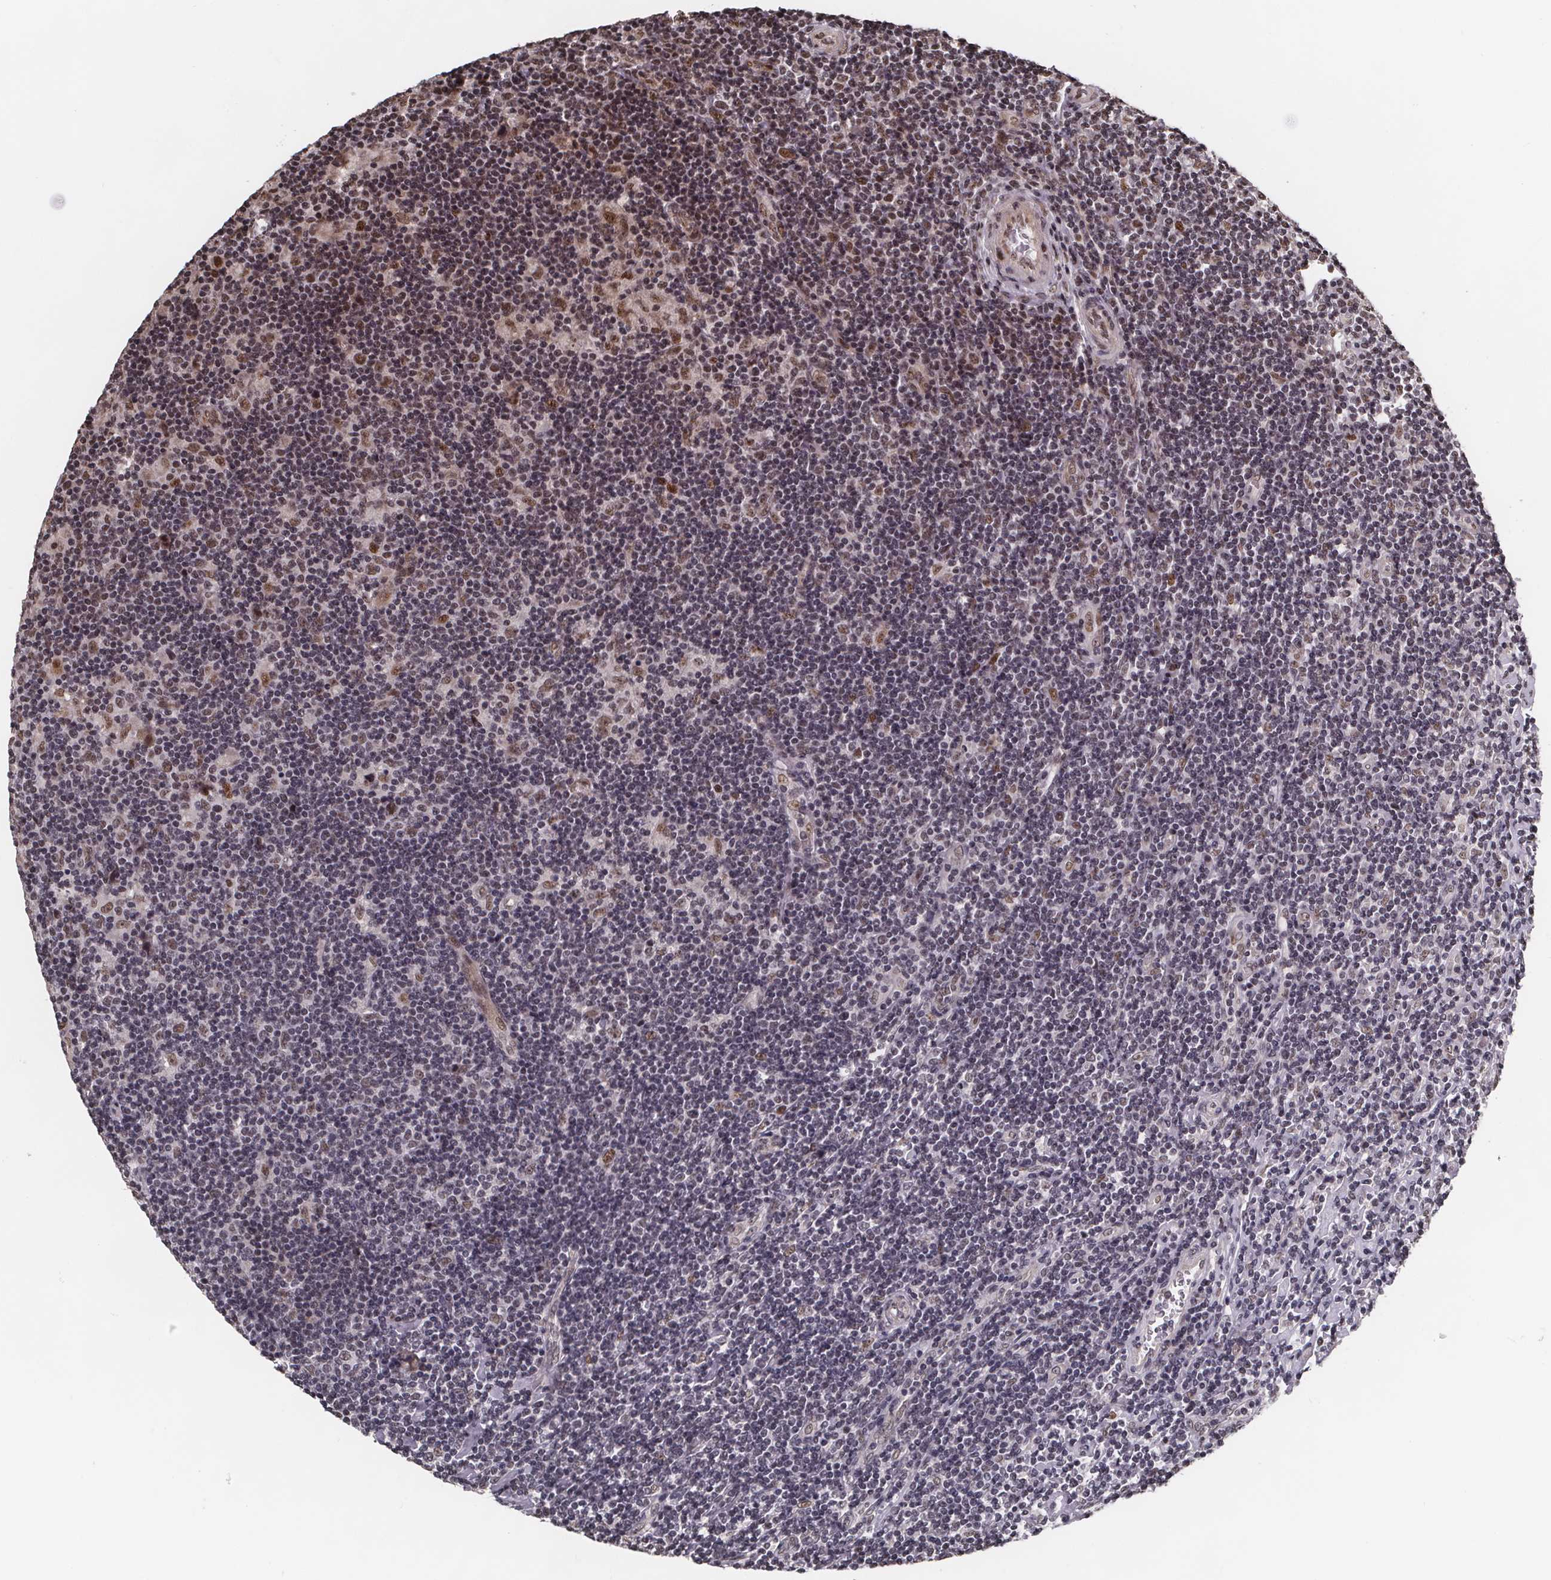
{"staining": {"intensity": "moderate", "quantity": ">75%", "location": "nuclear"}, "tissue": "lymphoma", "cell_type": "Tumor cells", "image_type": "cancer", "snomed": [{"axis": "morphology", "description": "Hodgkin's disease, NOS"}, {"axis": "topography", "description": "Lymph node"}], "caption": "Immunohistochemical staining of human lymphoma shows moderate nuclear protein positivity in approximately >75% of tumor cells.", "gene": "U2SURP", "patient": {"sex": "male", "age": 40}}